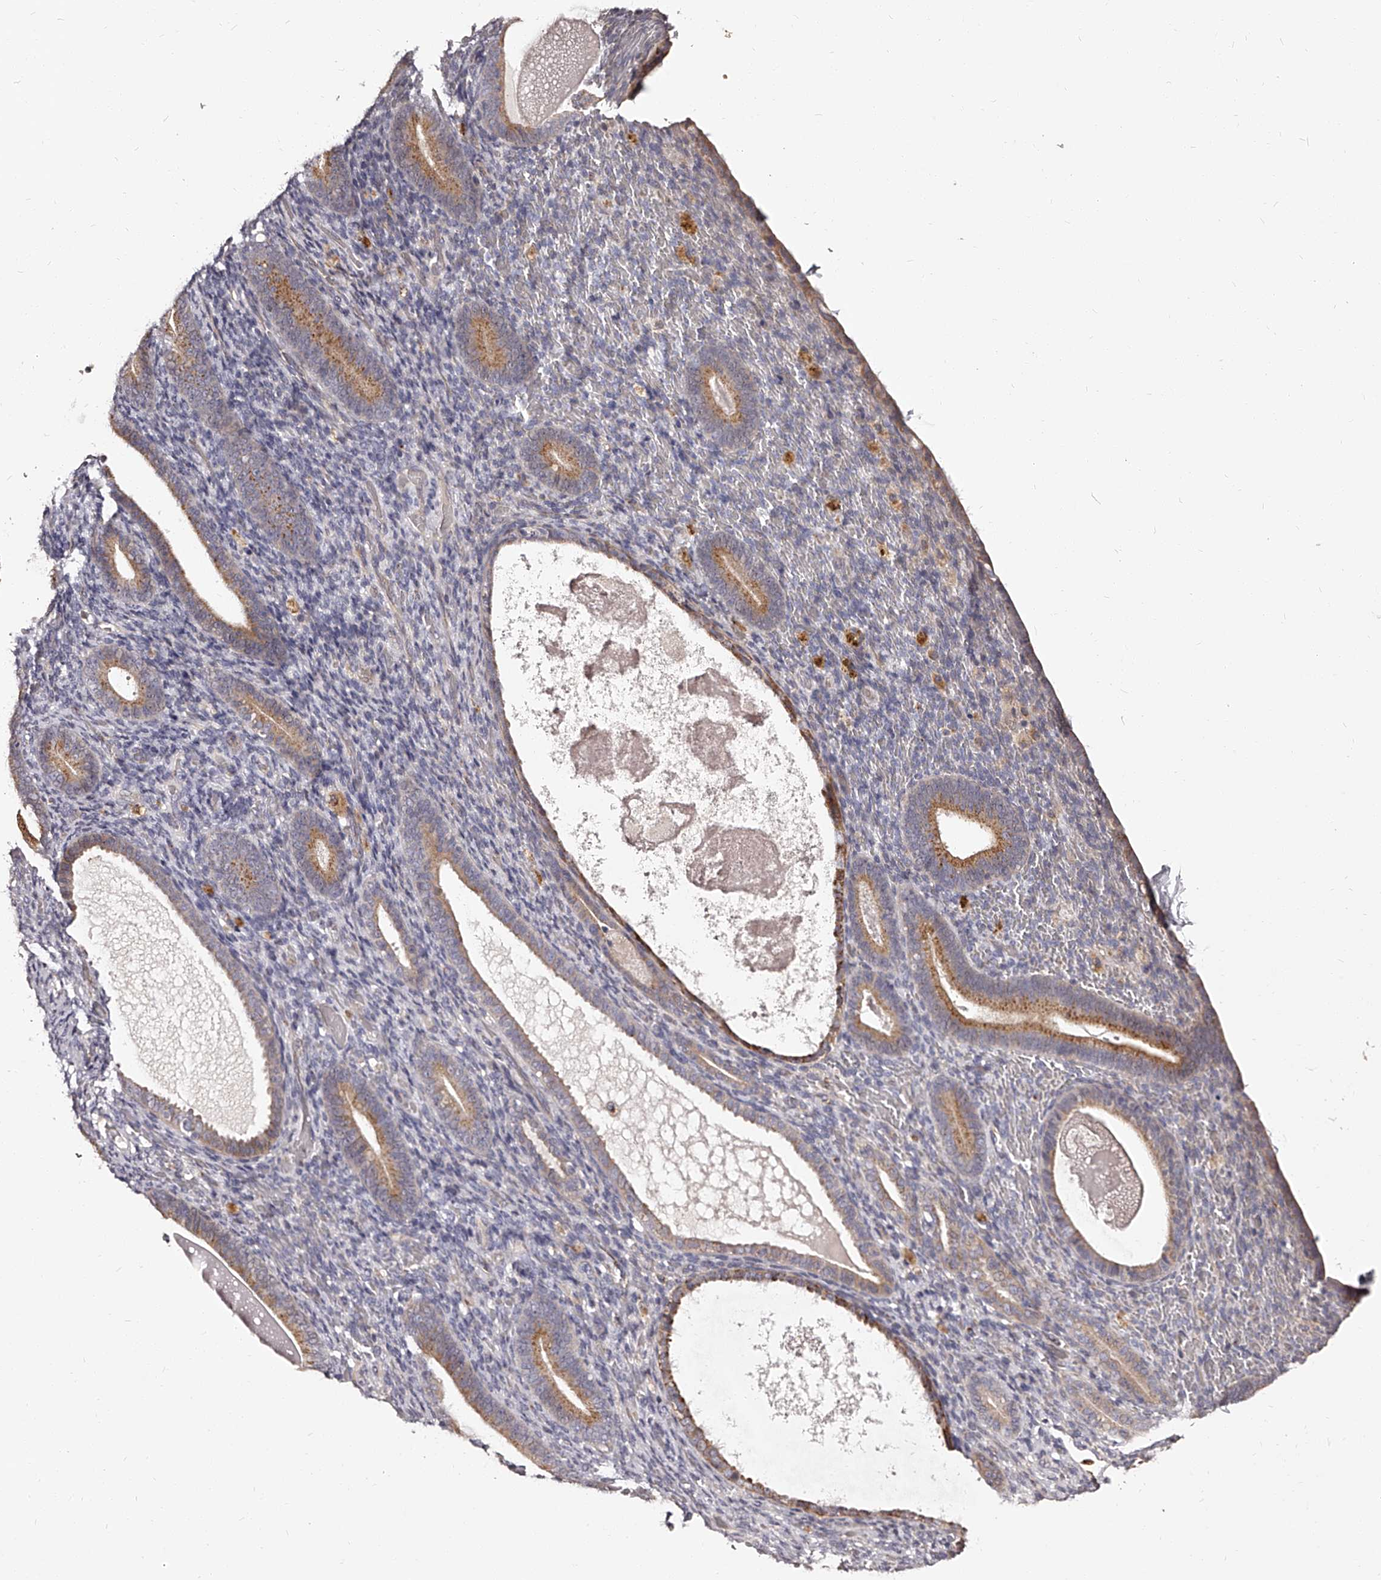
{"staining": {"intensity": "negative", "quantity": "none", "location": "none"}, "tissue": "endometrium", "cell_type": "Cells in endometrial stroma", "image_type": "normal", "snomed": [{"axis": "morphology", "description": "Normal tissue, NOS"}, {"axis": "topography", "description": "Endometrium"}], "caption": "This image is of normal endometrium stained with immunohistochemistry (IHC) to label a protein in brown with the nuclei are counter-stained blue. There is no positivity in cells in endometrial stroma. (Brightfield microscopy of DAB (3,3'-diaminobenzidine) immunohistochemistry (IHC) at high magnification).", "gene": "RSC1A1", "patient": {"sex": "female", "age": 51}}